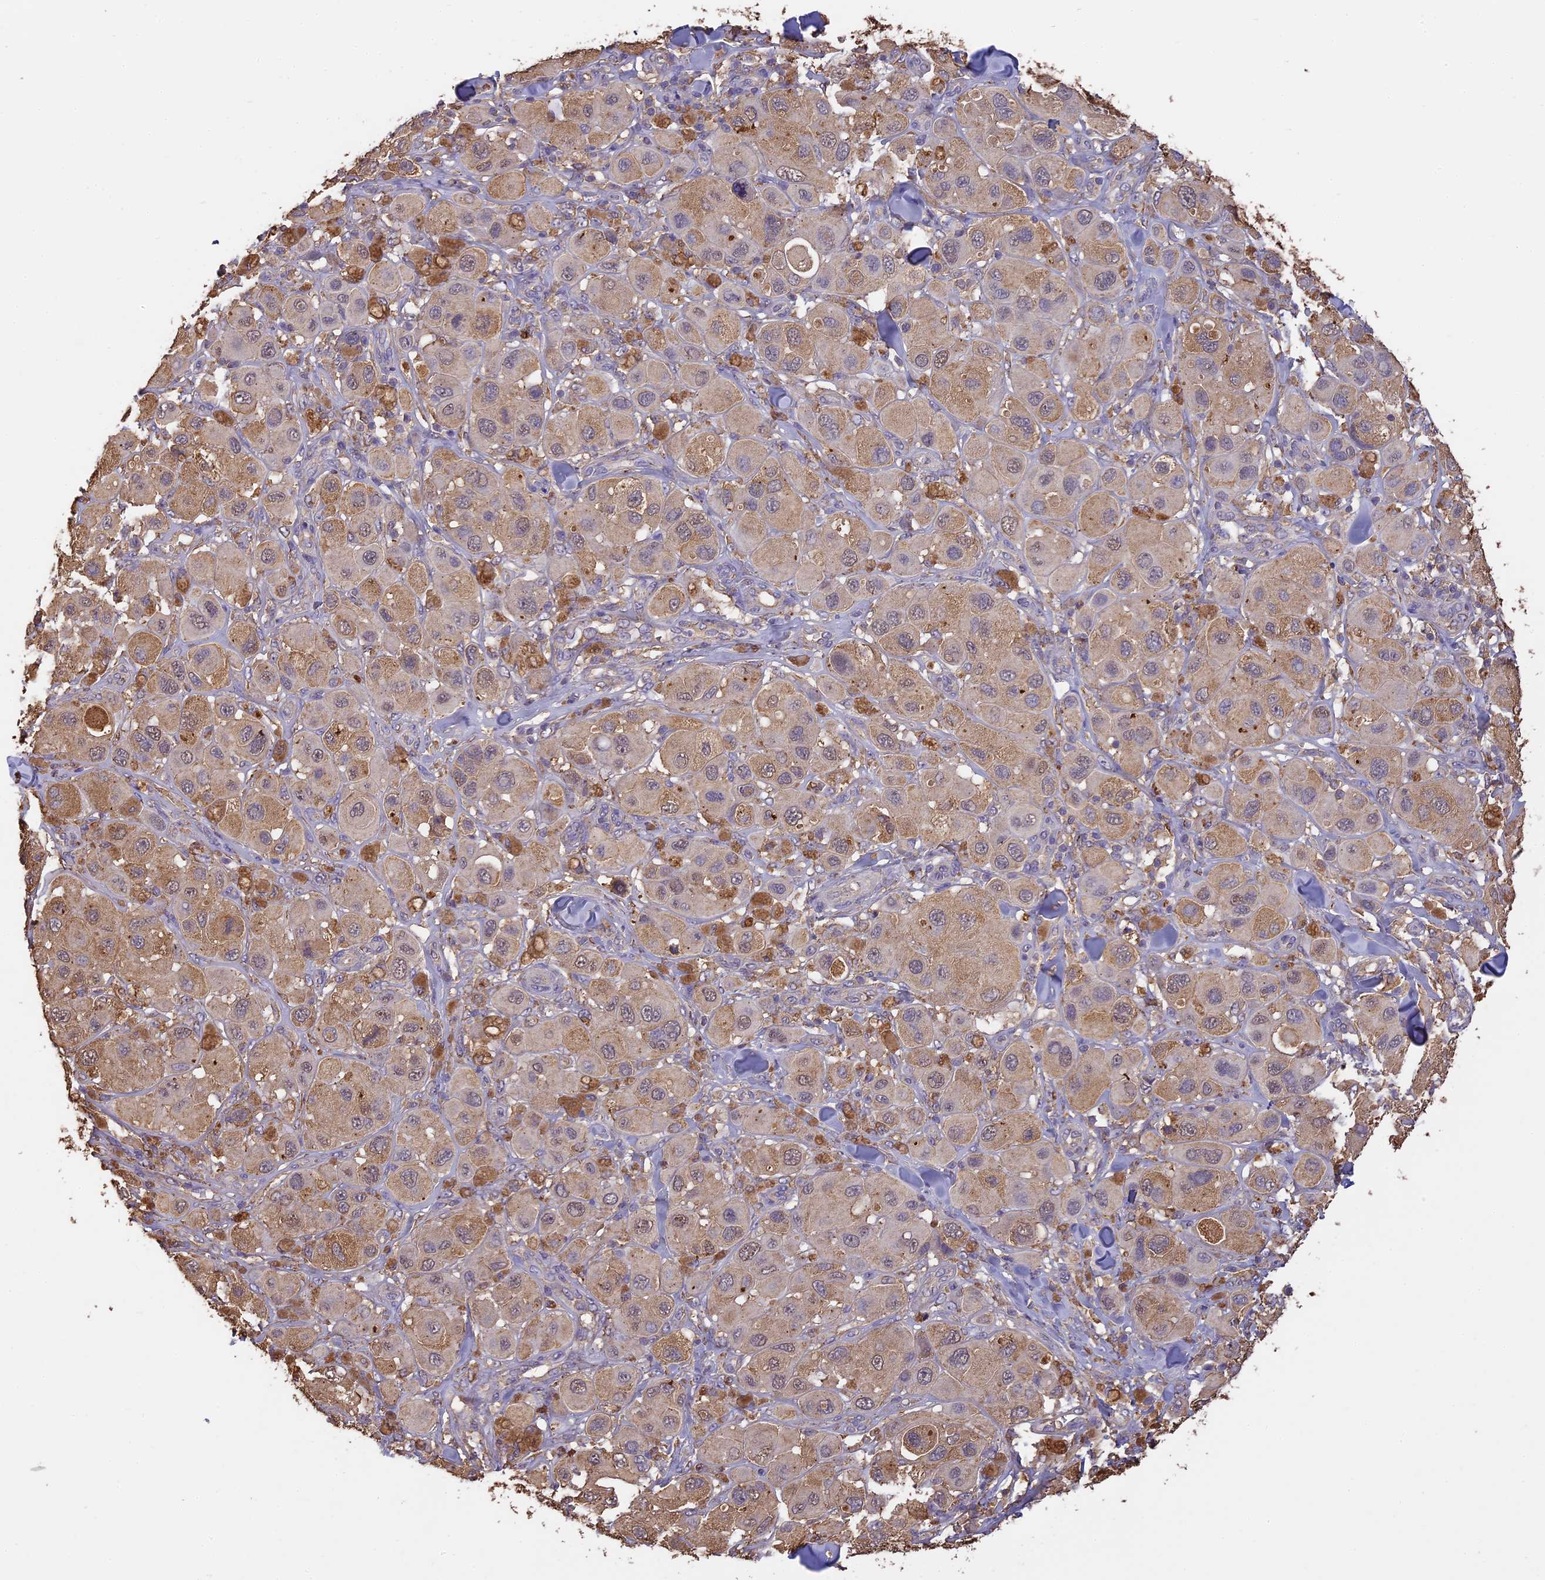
{"staining": {"intensity": "moderate", "quantity": "<25%", "location": "cytoplasmic/membranous,nuclear"}, "tissue": "melanoma", "cell_type": "Tumor cells", "image_type": "cancer", "snomed": [{"axis": "morphology", "description": "Malignant melanoma, Metastatic site"}, {"axis": "topography", "description": "Skin"}], "caption": "Human malignant melanoma (metastatic site) stained with a protein marker demonstrates moderate staining in tumor cells.", "gene": "ARHGAP19", "patient": {"sex": "male", "age": 41}}